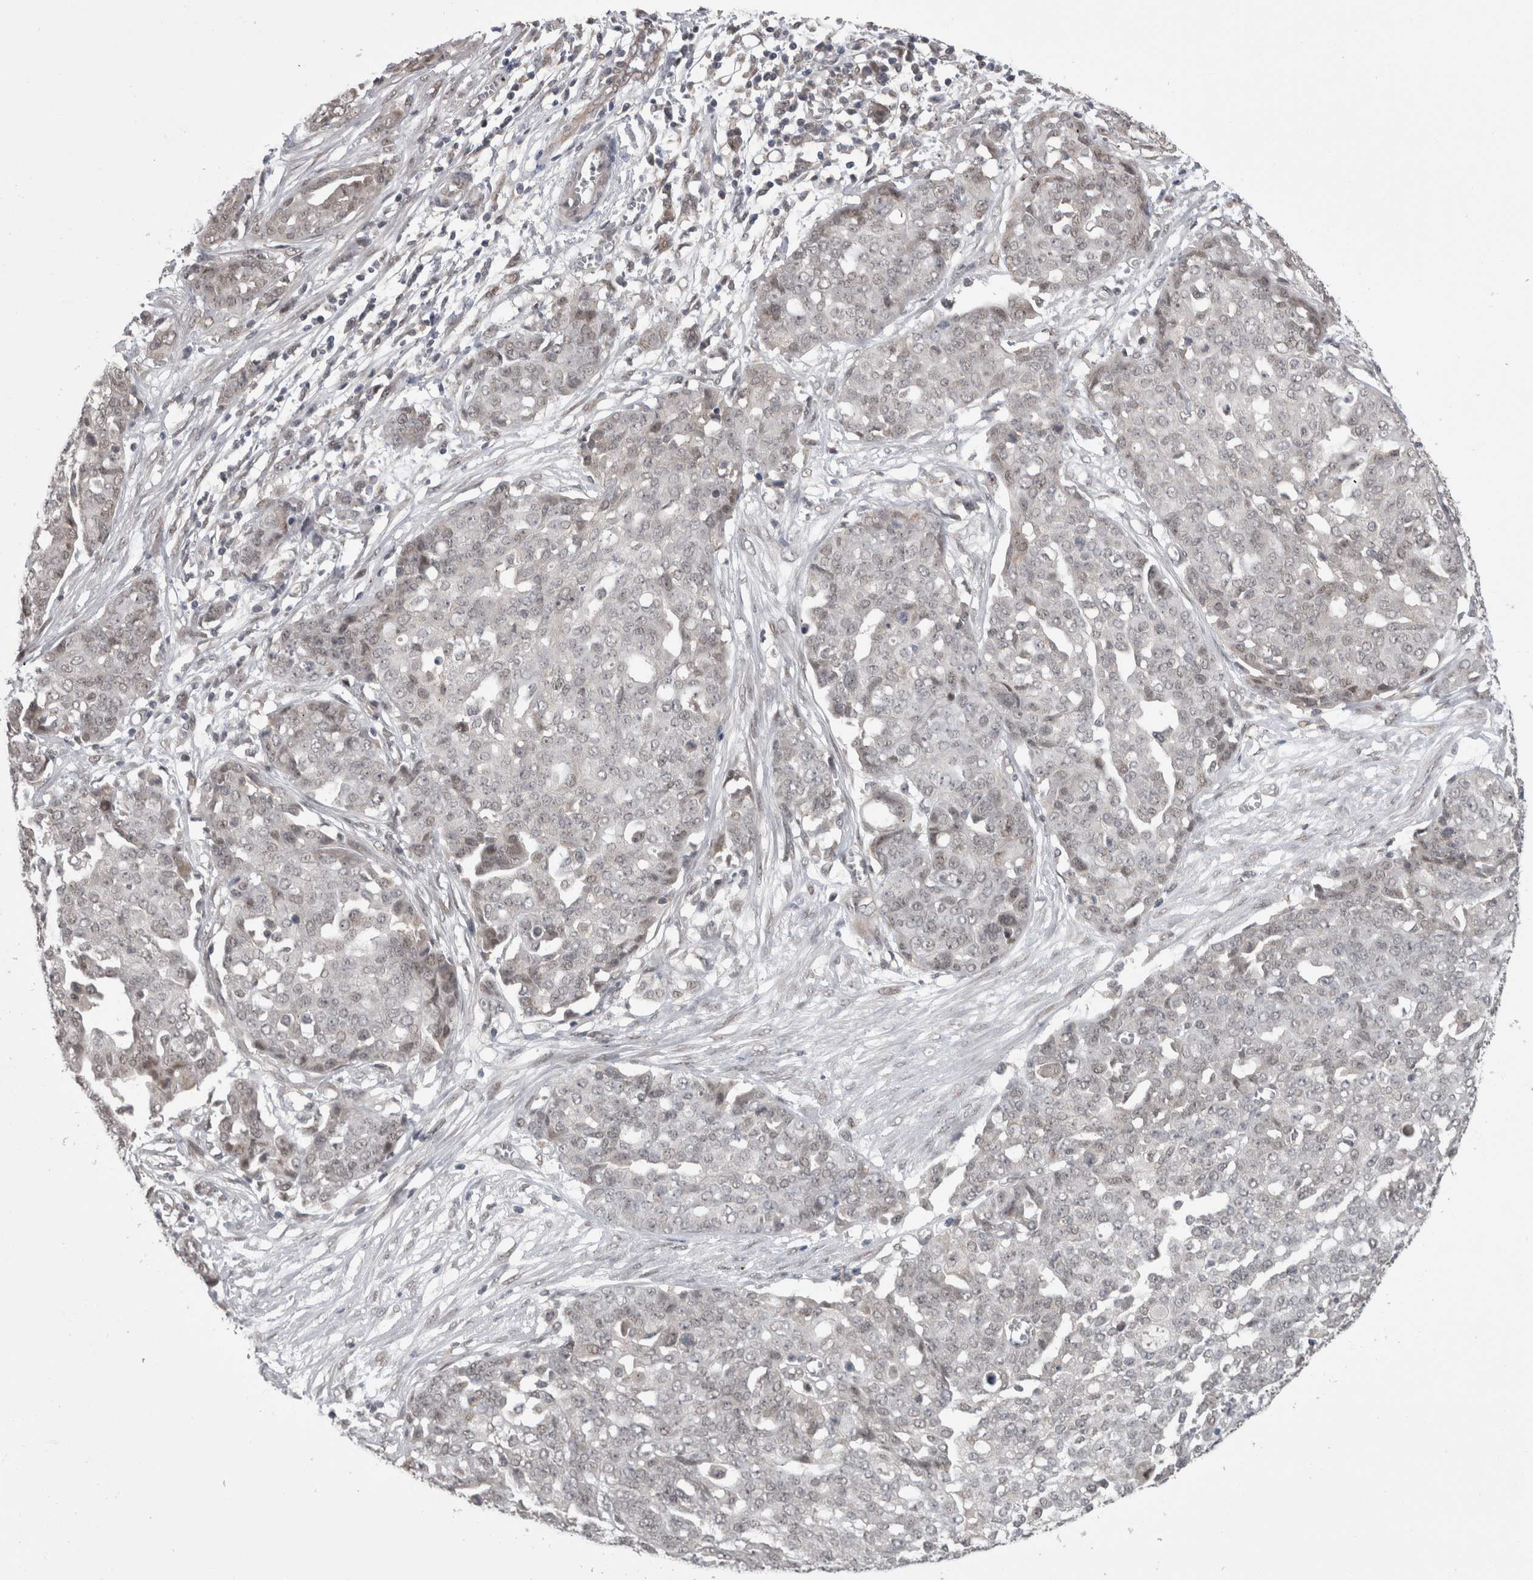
{"staining": {"intensity": "weak", "quantity": "<25%", "location": "nuclear"}, "tissue": "ovarian cancer", "cell_type": "Tumor cells", "image_type": "cancer", "snomed": [{"axis": "morphology", "description": "Cystadenocarcinoma, serous, NOS"}, {"axis": "topography", "description": "Soft tissue"}, {"axis": "topography", "description": "Ovary"}], "caption": "Protein analysis of ovarian cancer (serous cystadenocarcinoma) reveals no significant positivity in tumor cells.", "gene": "MTBP", "patient": {"sex": "female", "age": 57}}